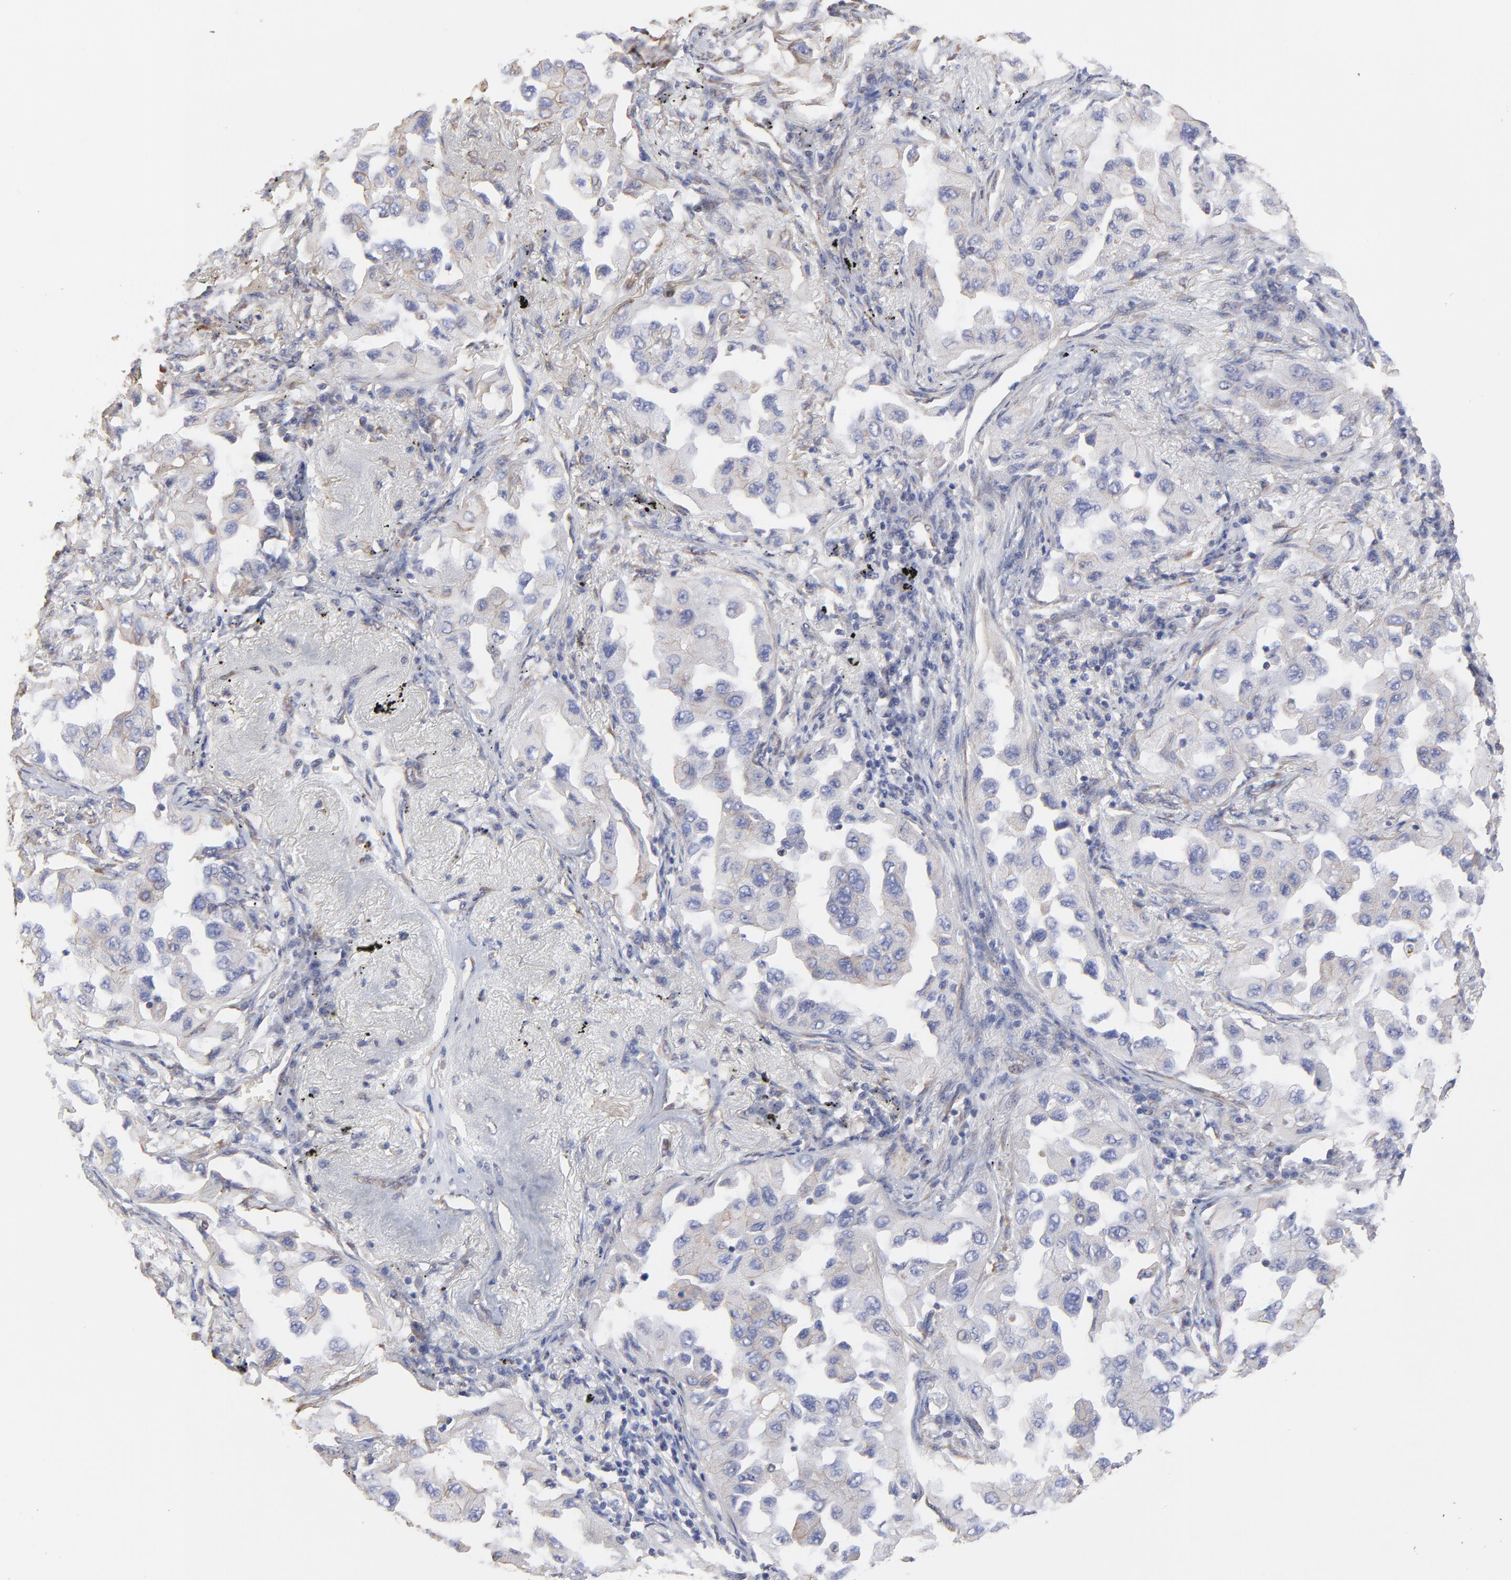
{"staining": {"intensity": "weak", "quantity": "25%-75%", "location": "cytoplasmic/membranous"}, "tissue": "lung cancer", "cell_type": "Tumor cells", "image_type": "cancer", "snomed": [{"axis": "morphology", "description": "Adenocarcinoma, NOS"}, {"axis": "topography", "description": "Lung"}], "caption": "Protein expression by IHC shows weak cytoplasmic/membranous staining in about 25%-75% of tumor cells in lung cancer (adenocarcinoma).", "gene": "LRCH2", "patient": {"sex": "female", "age": 65}}